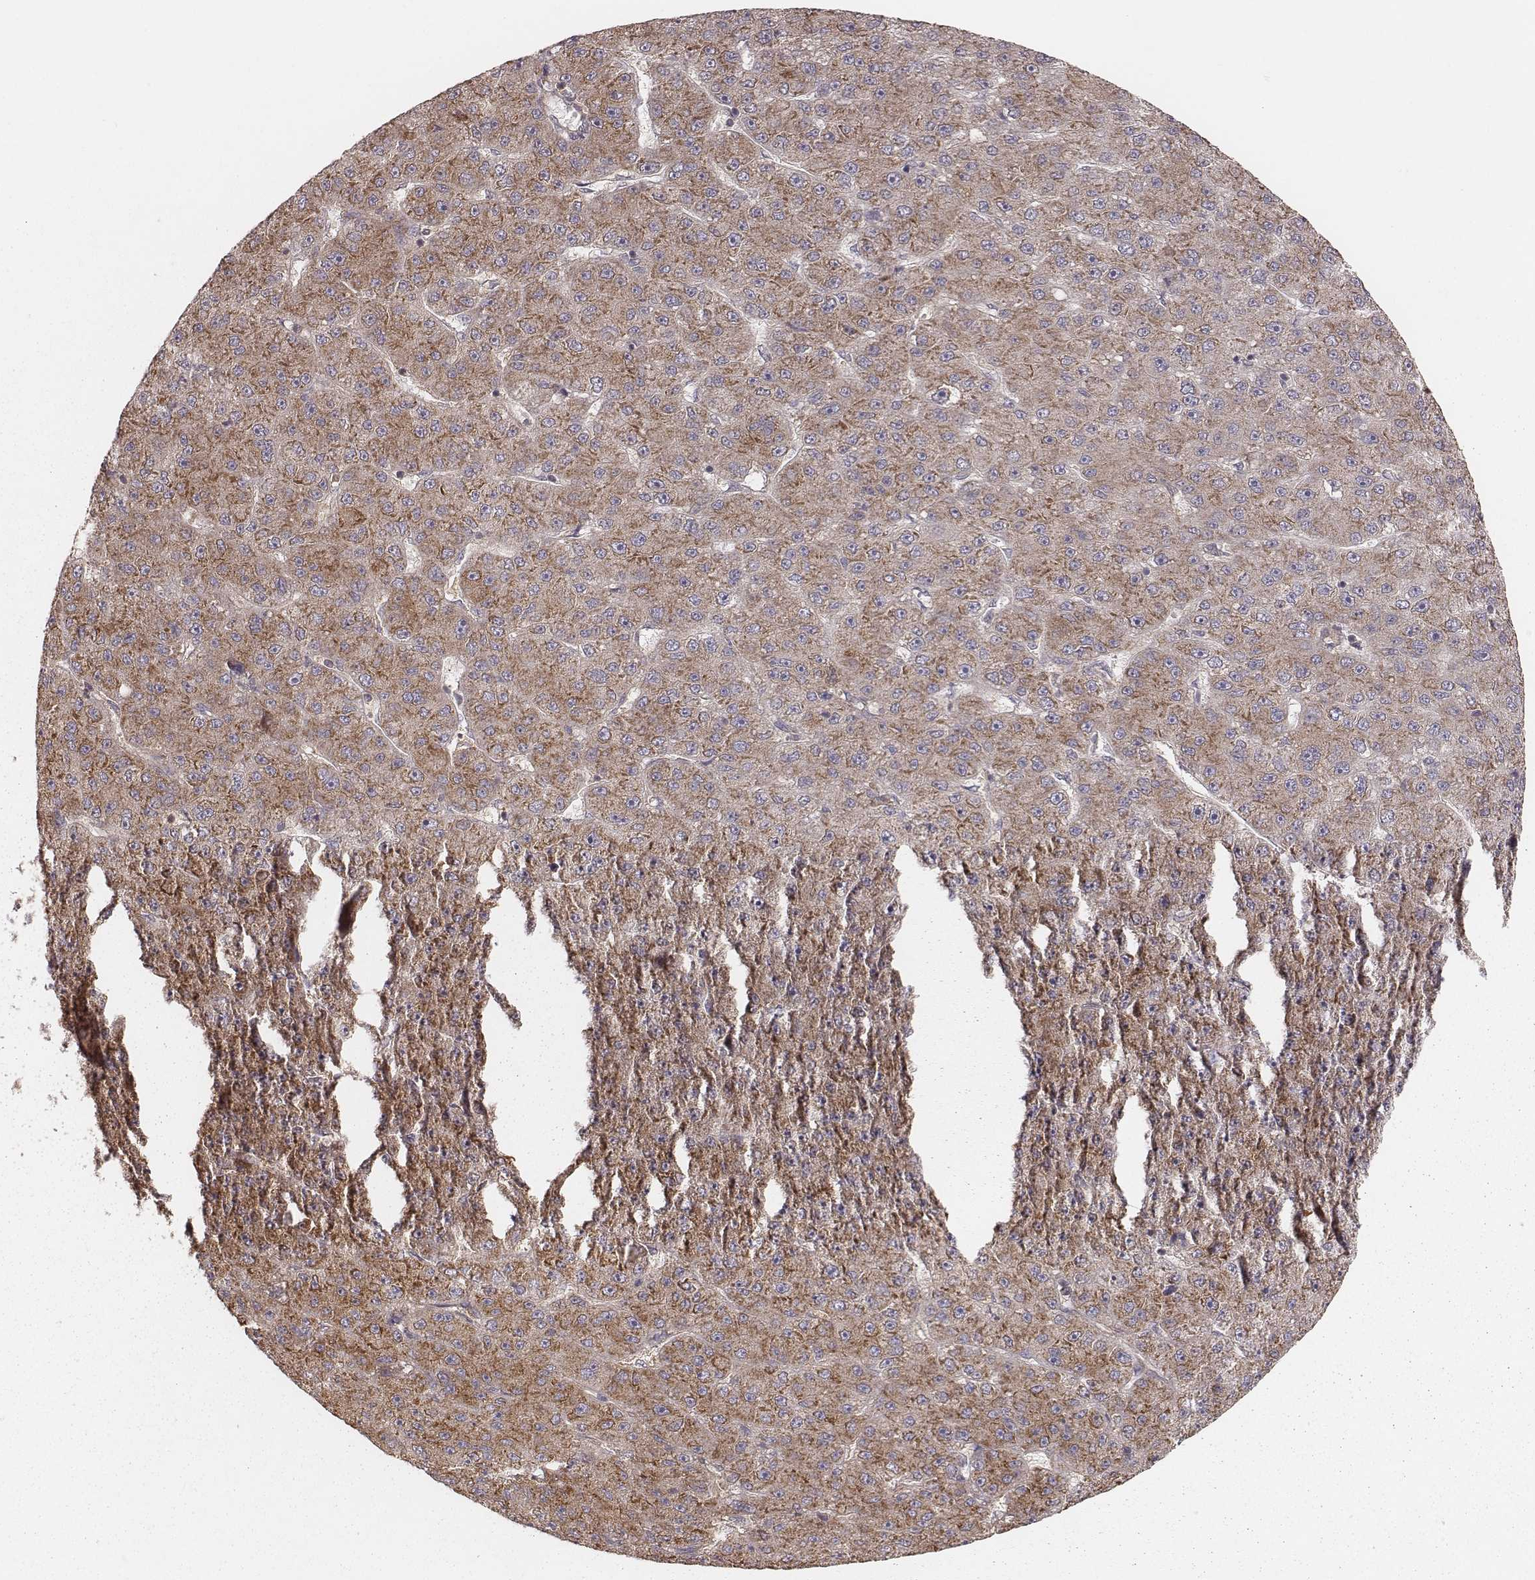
{"staining": {"intensity": "strong", "quantity": ">75%", "location": "cytoplasmic/membranous"}, "tissue": "liver cancer", "cell_type": "Tumor cells", "image_type": "cancer", "snomed": [{"axis": "morphology", "description": "Carcinoma, Hepatocellular, NOS"}, {"axis": "topography", "description": "Liver"}], "caption": "Liver hepatocellular carcinoma stained with a brown dye demonstrates strong cytoplasmic/membranous positive expression in about >75% of tumor cells.", "gene": "CARS1", "patient": {"sex": "male", "age": 67}}